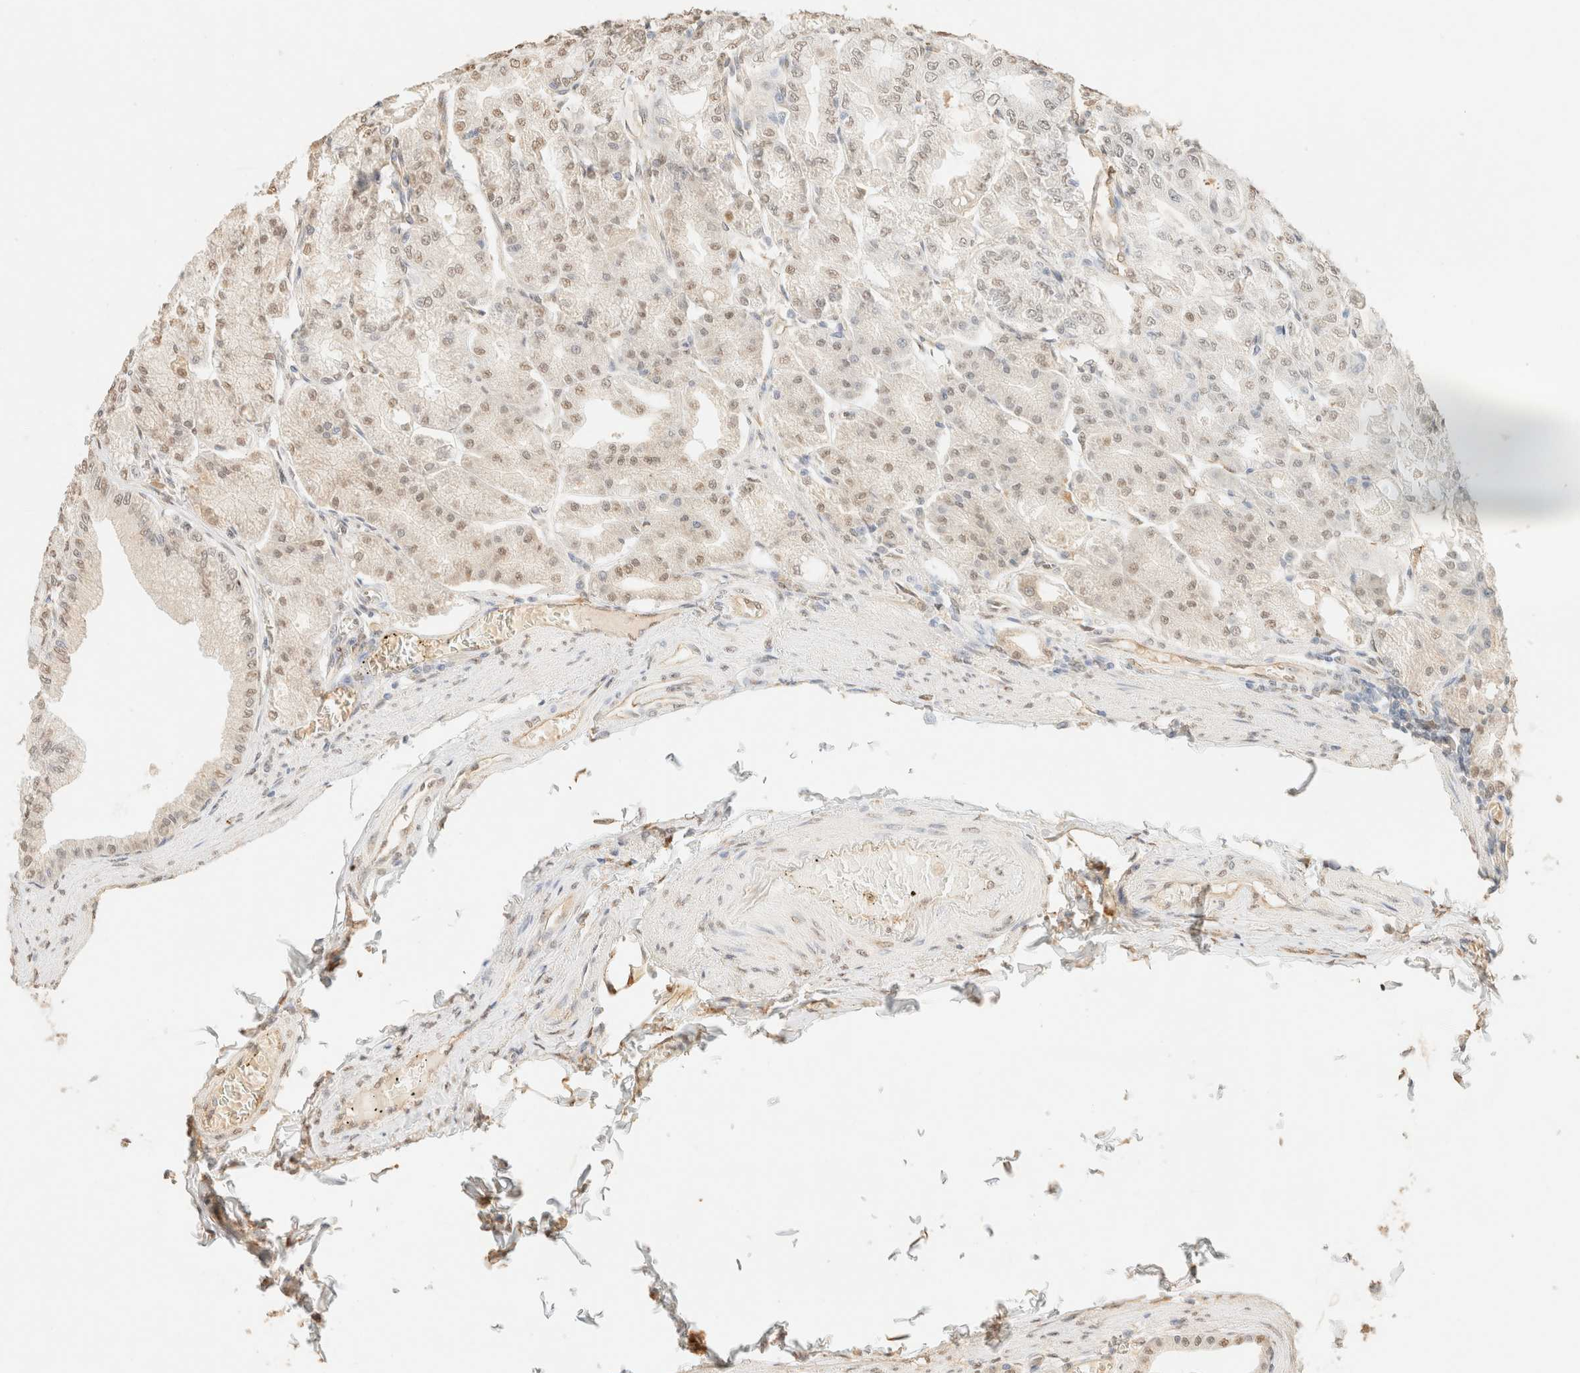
{"staining": {"intensity": "weak", "quantity": ">75%", "location": "nuclear"}, "tissue": "stomach", "cell_type": "Glandular cells", "image_type": "normal", "snomed": [{"axis": "morphology", "description": "Normal tissue, NOS"}, {"axis": "topography", "description": "Stomach, lower"}], "caption": "Brown immunohistochemical staining in normal human stomach reveals weak nuclear positivity in about >75% of glandular cells.", "gene": "S100A13", "patient": {"sex": "male", "age": 71}}